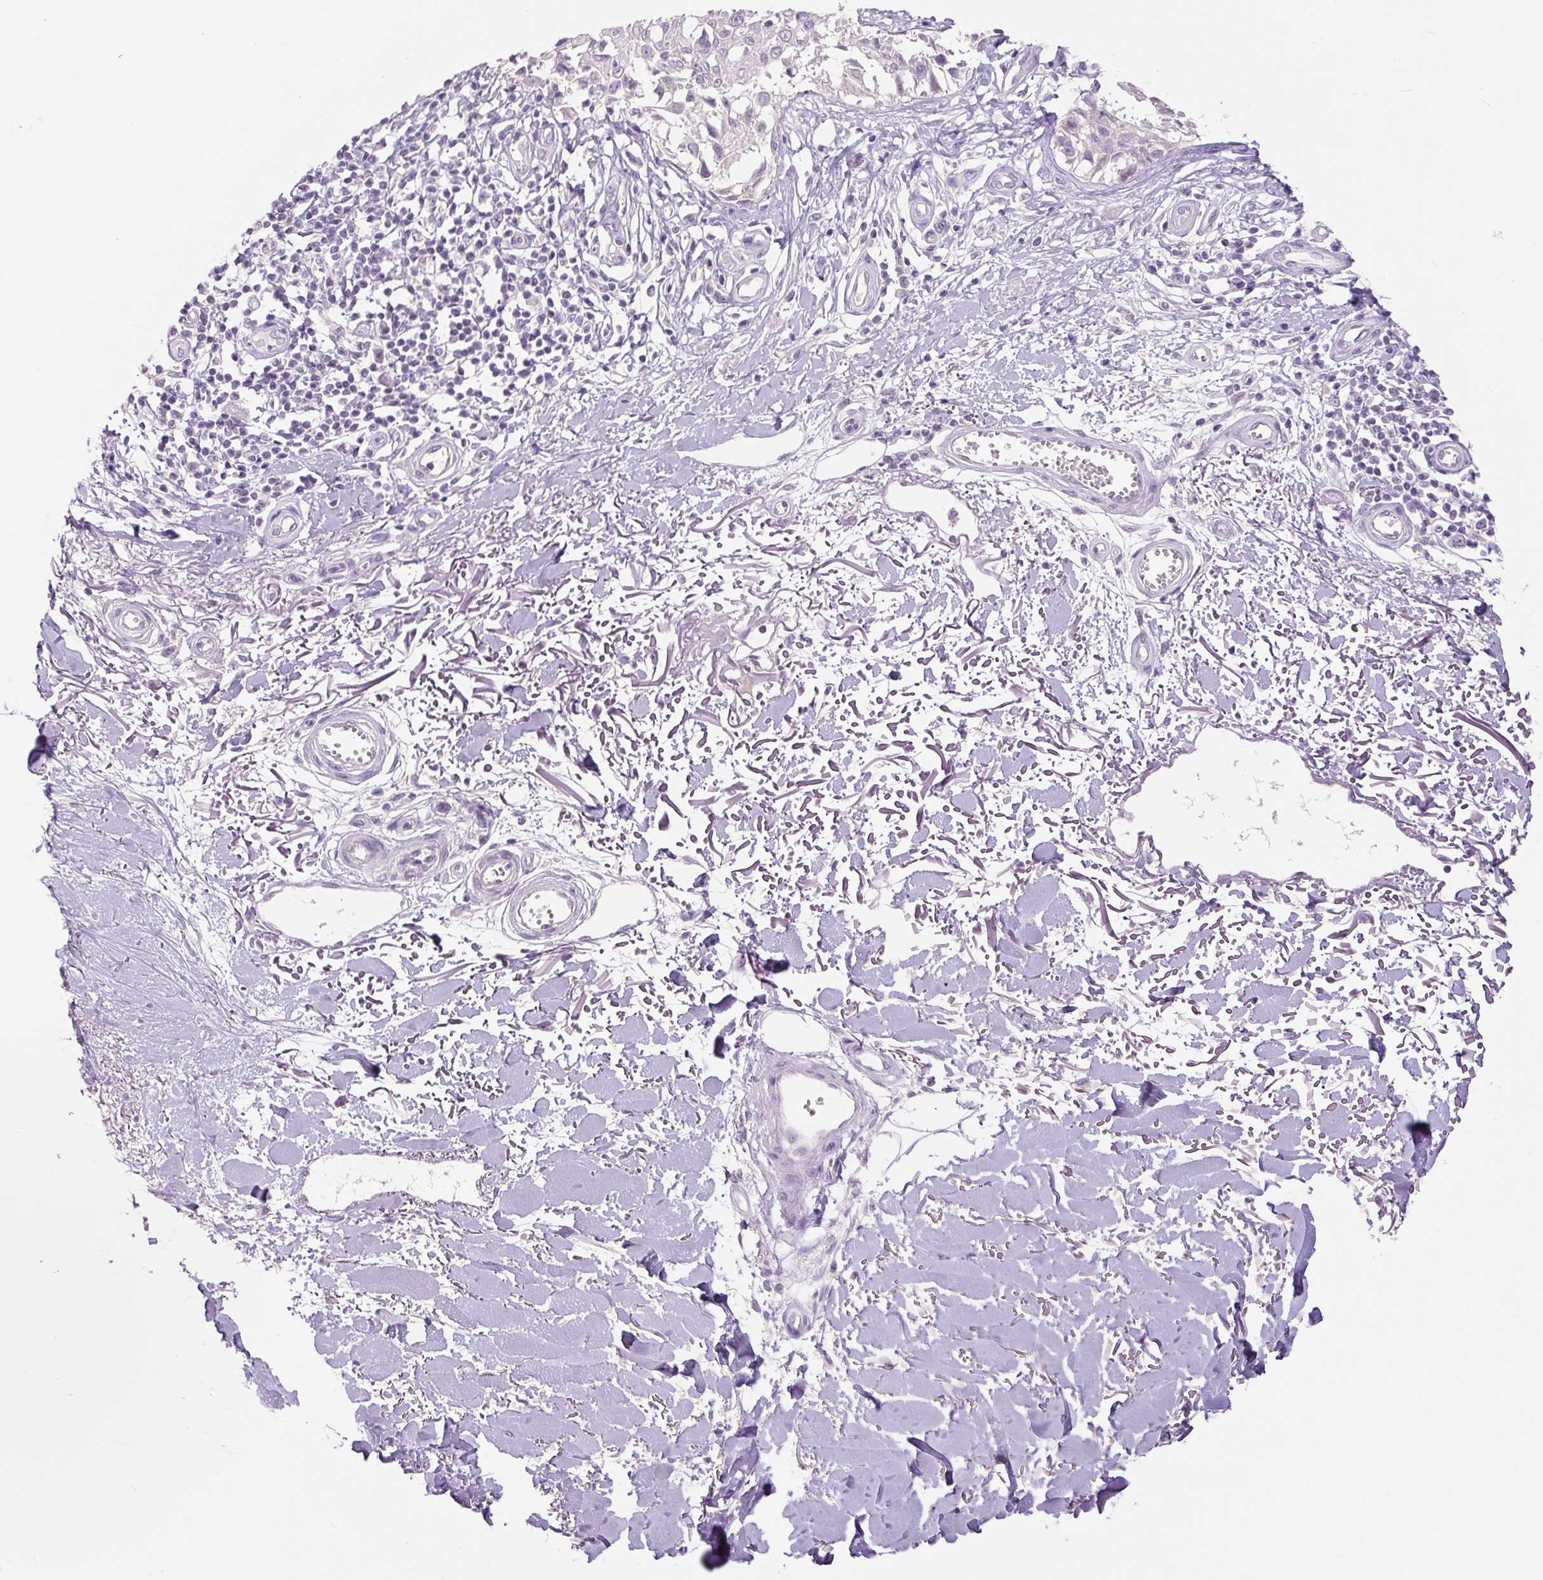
{"staining": {"intensity": "negative", "quantity": "none", "location": "none"}, "tissue": "melanoma", "cell_type": "Tumor cells", "image_type": "cancer", "snomed": [{"axis": "morphology", "description": "Malignant melanoma, NOS"}, {"axis": "topography", "description": "Skin"}], "caption": "High power microscopy histopathology image of an IHC photomicrograph of malignant melanoma, revealing no significant staining in tumor cells. (DAB IHC with hematoxylin counter stain).", "gene": "FABP7", "patient": {"sex": "male", "age": 73}}